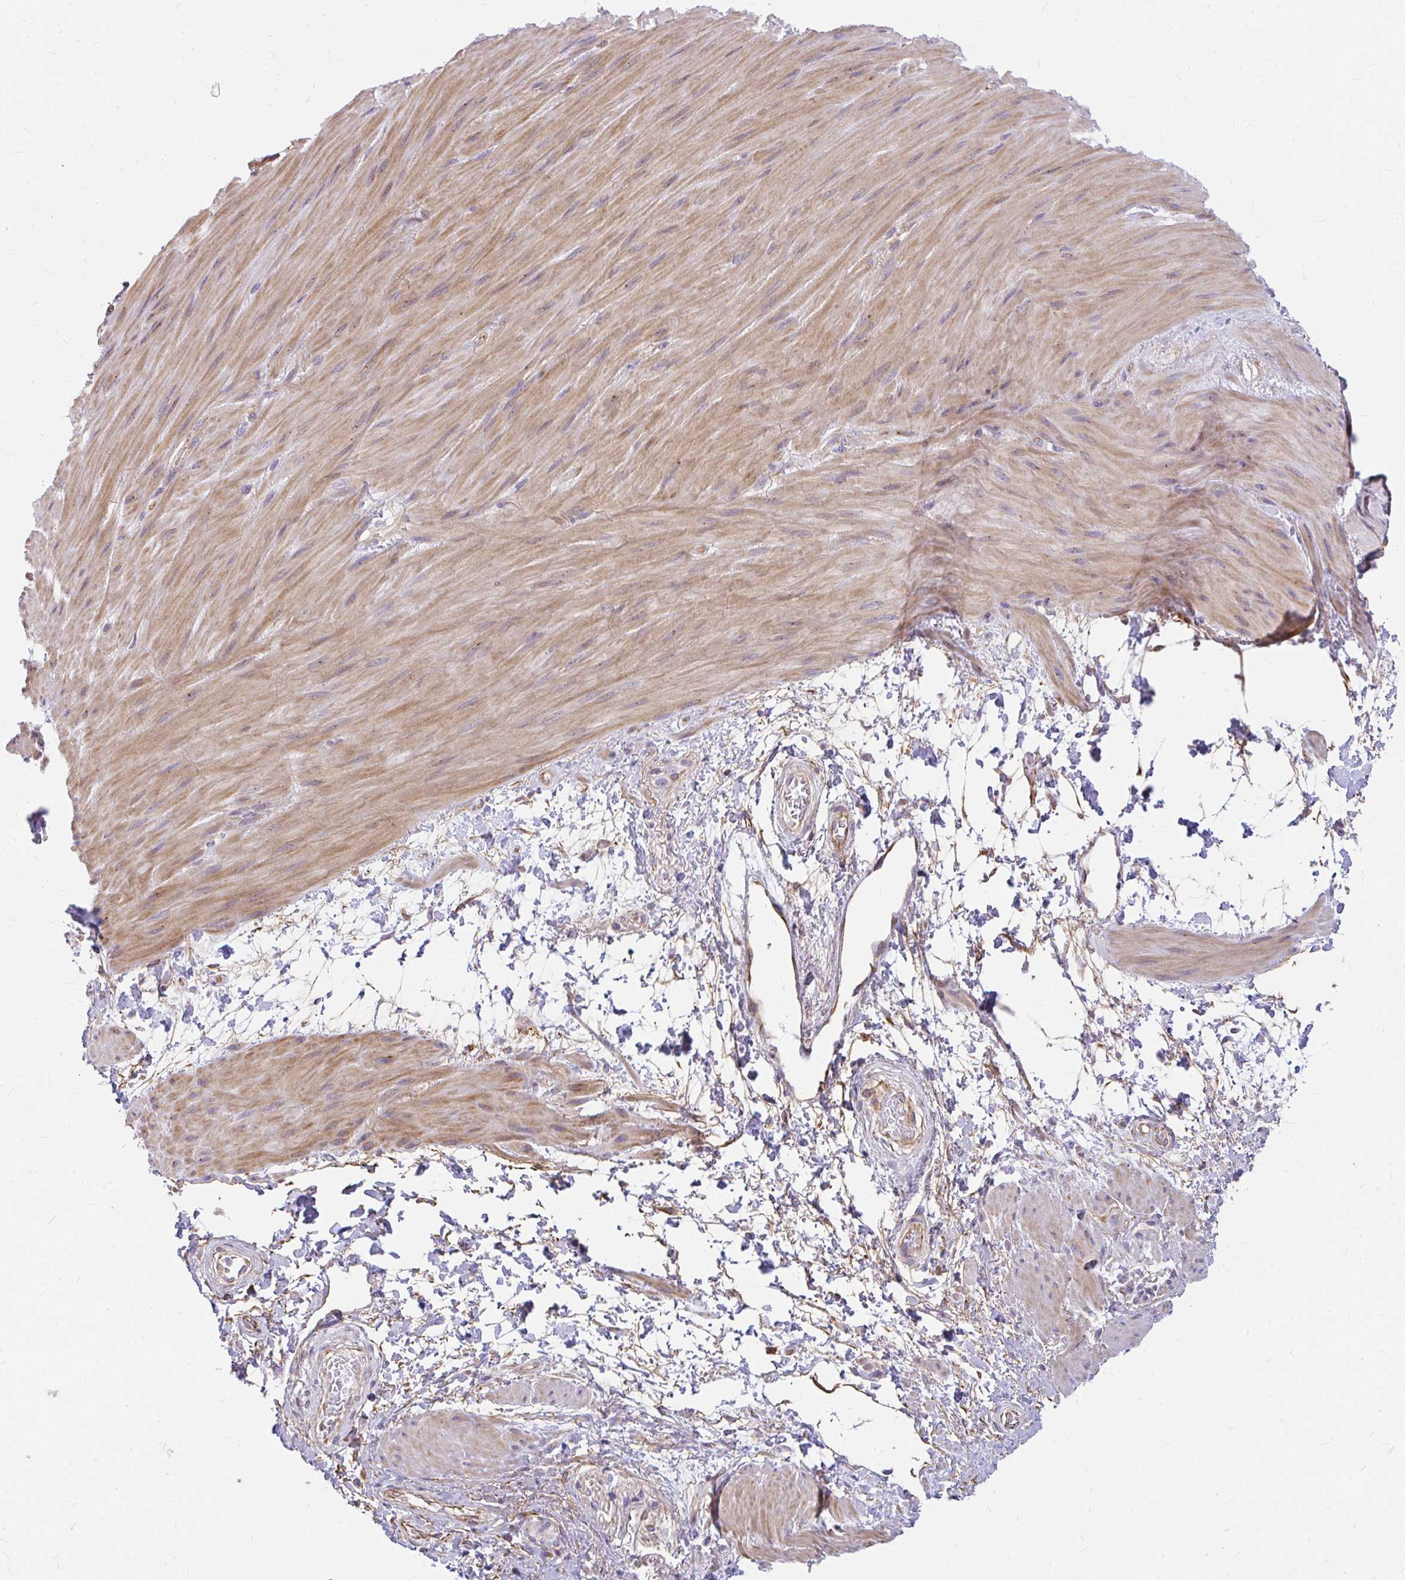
{"staining": {"intensity": "moderate", "quantity": "25%-75%", "location": "cytoplasmic/membranous"}, "tissue": "smooth muscle", "cell_type": "Smooth muscle cells", "image_type": "normal", "snomed": [{"axis": "morphology", "description": "Normal tissue, NOS"}, {"axis": "topography", "description": "Smooth muscle"}, {"axis": "topography", "description": "Rectum"}], "caption": "Immunohistochemical staining of benign smooth muscle shows 25%-75% levels of moderate cytoplasmic/membranous protein expression in about 25%-75% of smooth muscle cells.", "gene": "FAM83C", "patient": {"sex": "male", "age": 53}}